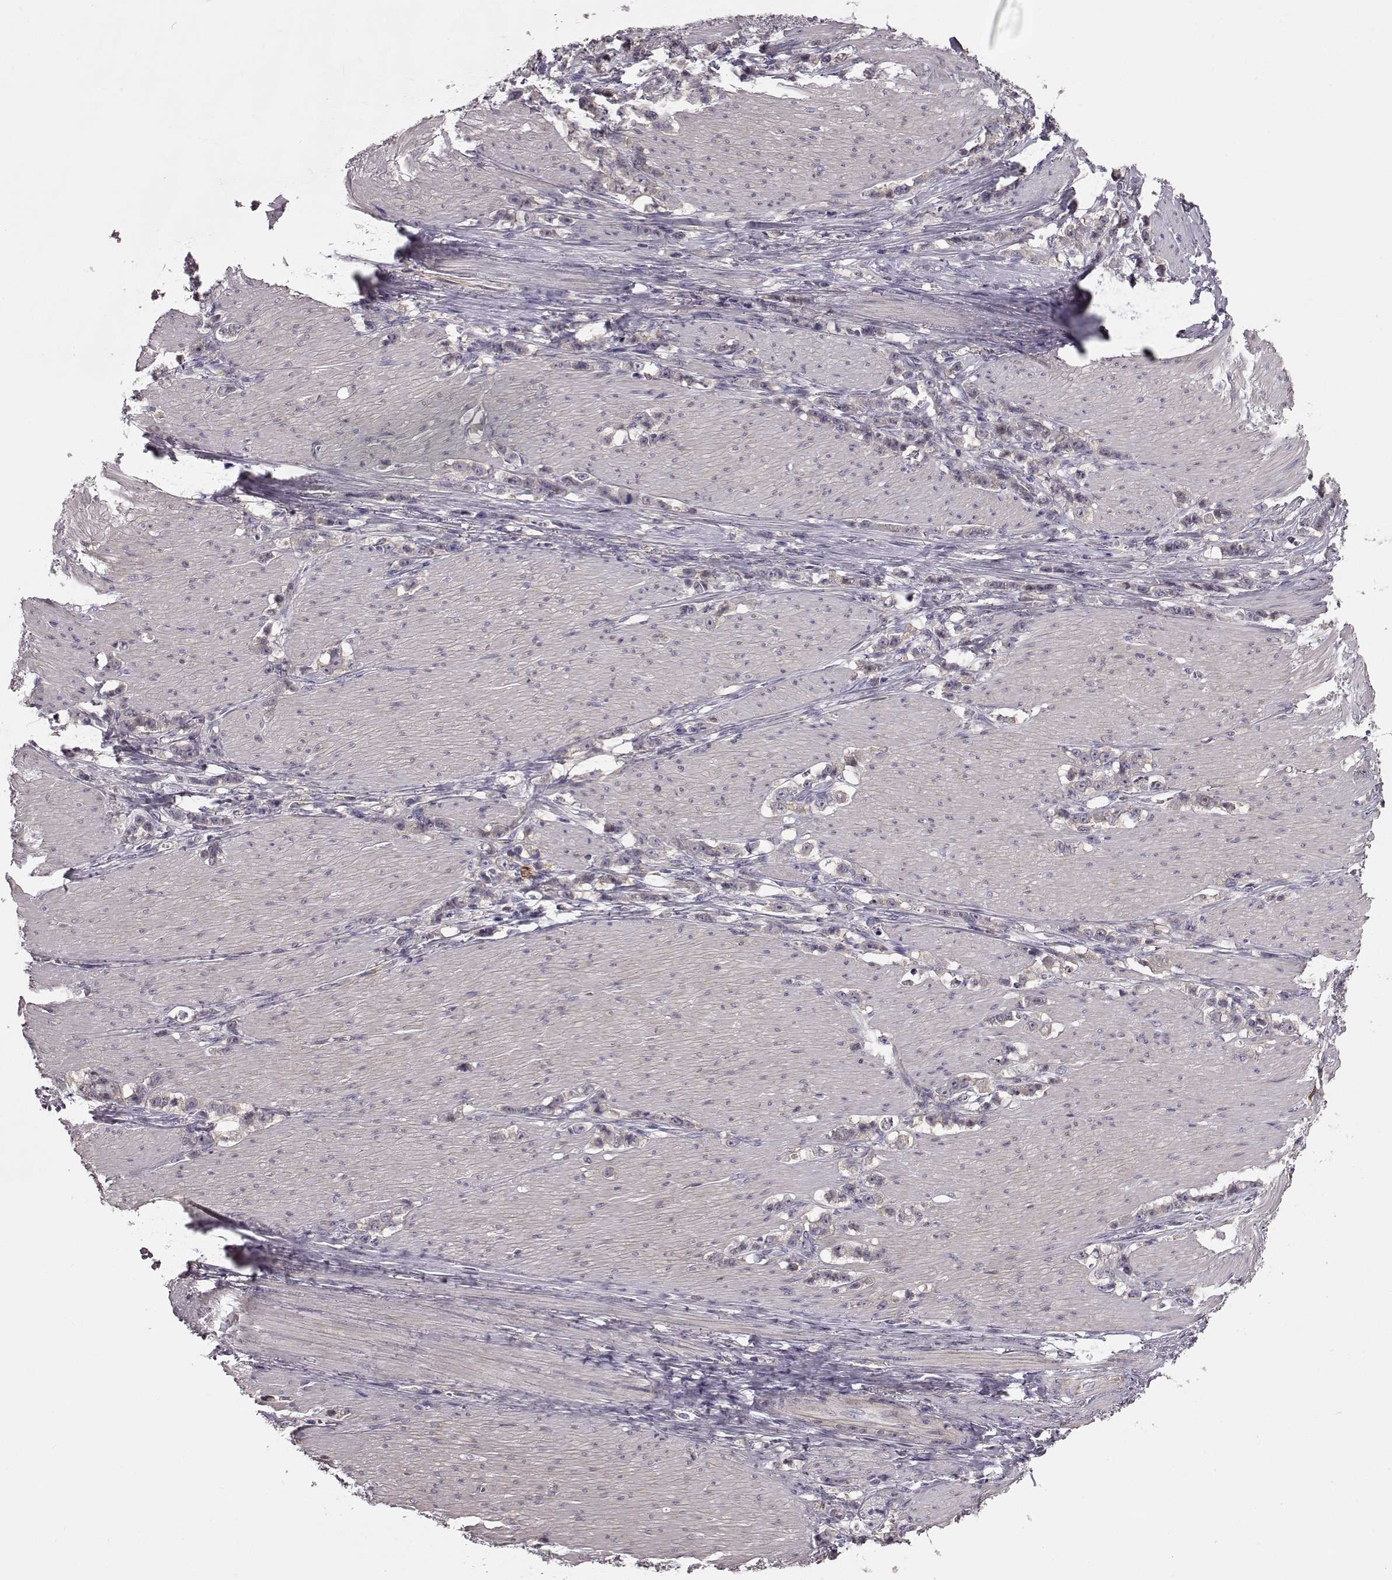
{"staining": {"intensity": "negative", "quantity": "none", "location": "none"}, "tissue": "stomach cancer", "cell_type": "Tumor cells", "image_type": "cancer", "snomed": [{"axis": "morphology", "description": "Adenocarcinoma, NOS"}, {"axis": "topography", "description": "Stomach, lower"}], "caption": "Histopathology image shows no significant protein positivity in tumor cells of adenocarcinoma (stomach).", "gene": "GPR50", "patient": {"sex": "male", "age": 88}}